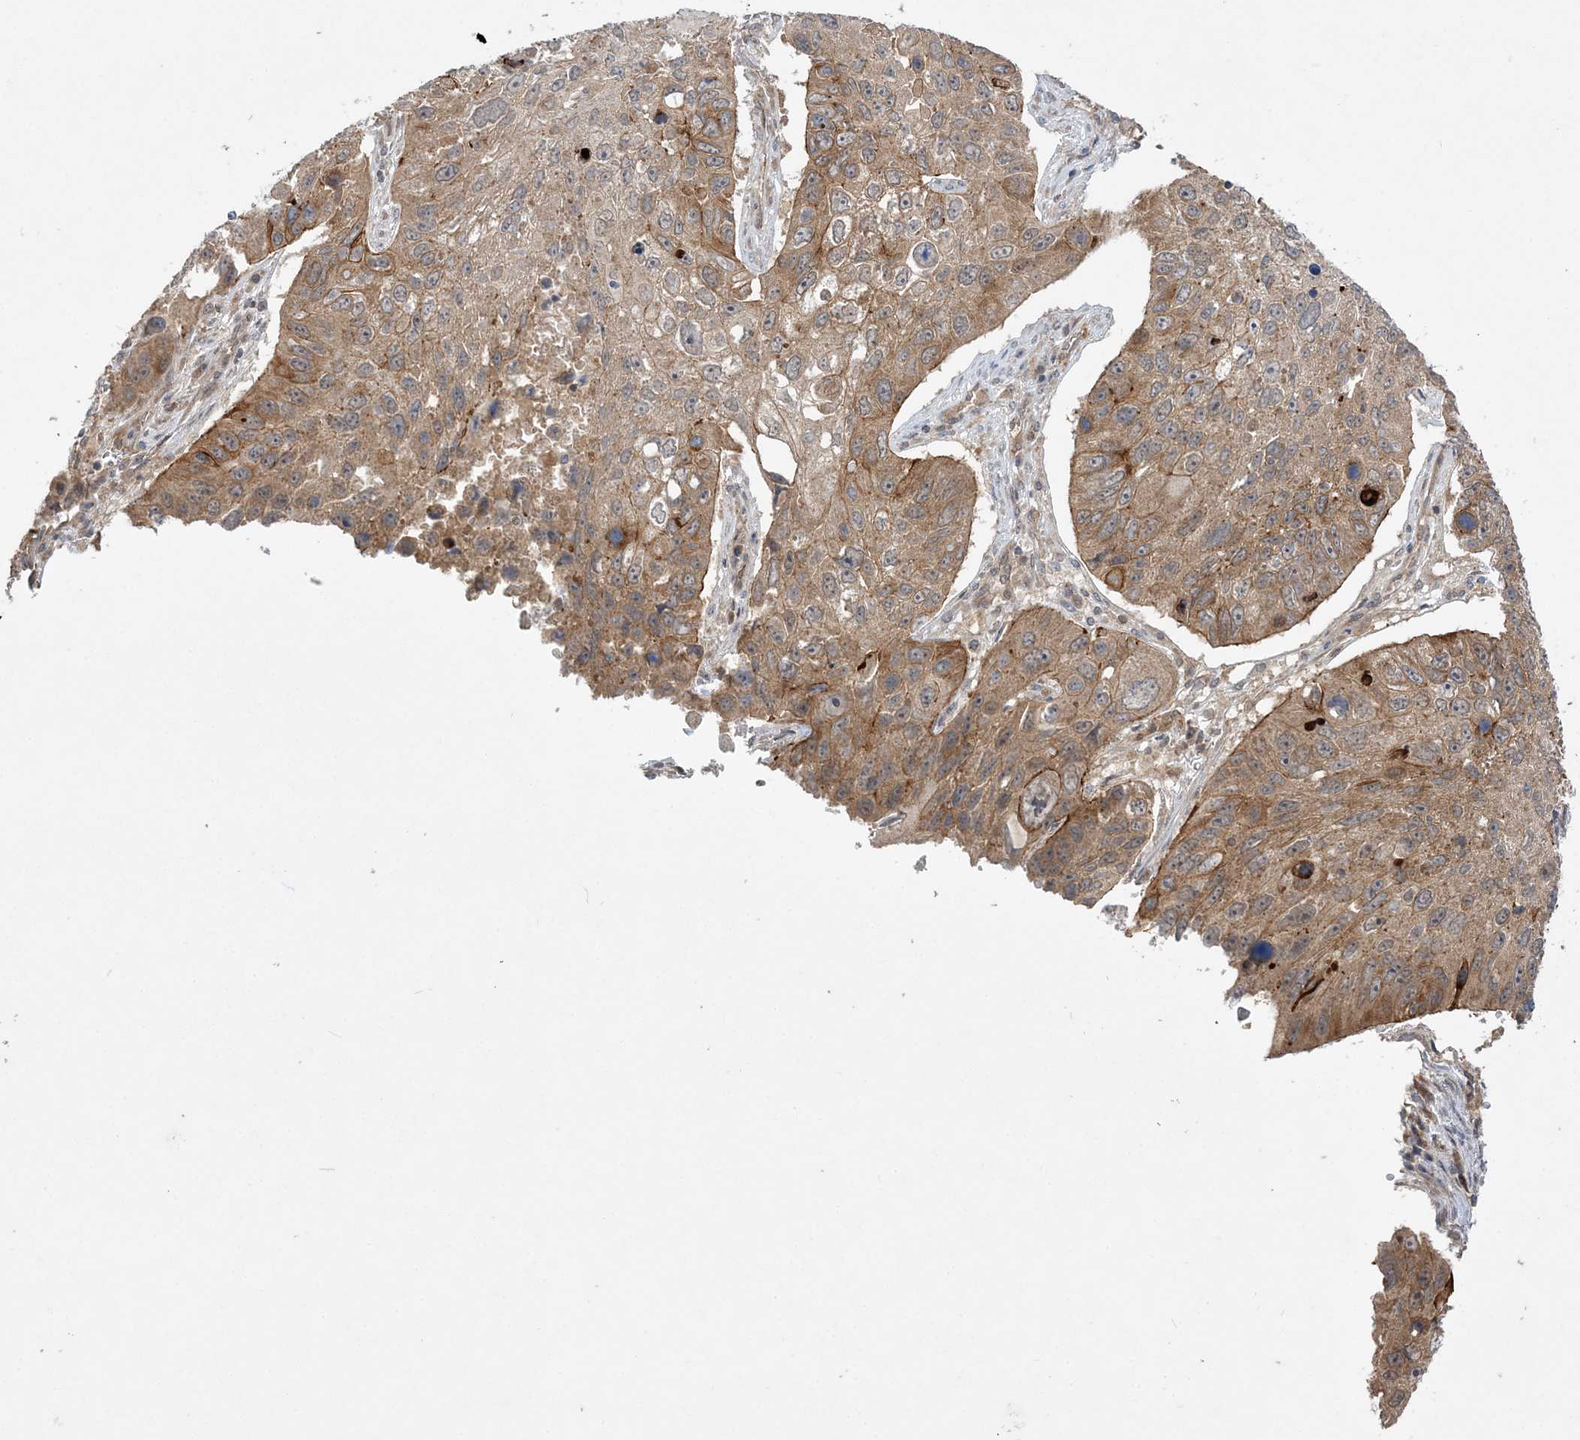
{"staining": {"intensity": "moderate", "quantity": ">75%", "location": "cytoplasmic/membranous"}, "tissue": "lung cancer", "cell_type": "Tumor cells", "image_type": "cancer", "snomed": [{"axis": "morphology", "description": "Squamous cell carcinoma, NOS"}, {"axis": "topography", "description": "Lung"}], "caption": "Lung cancer stained for a protein (brown) demonstrates moderate cytoplasmic/membranous positive positivity in about >75% of tumor cells.", "gene": "MMADHC", "patient": {"sex": "male", "age": 61}}